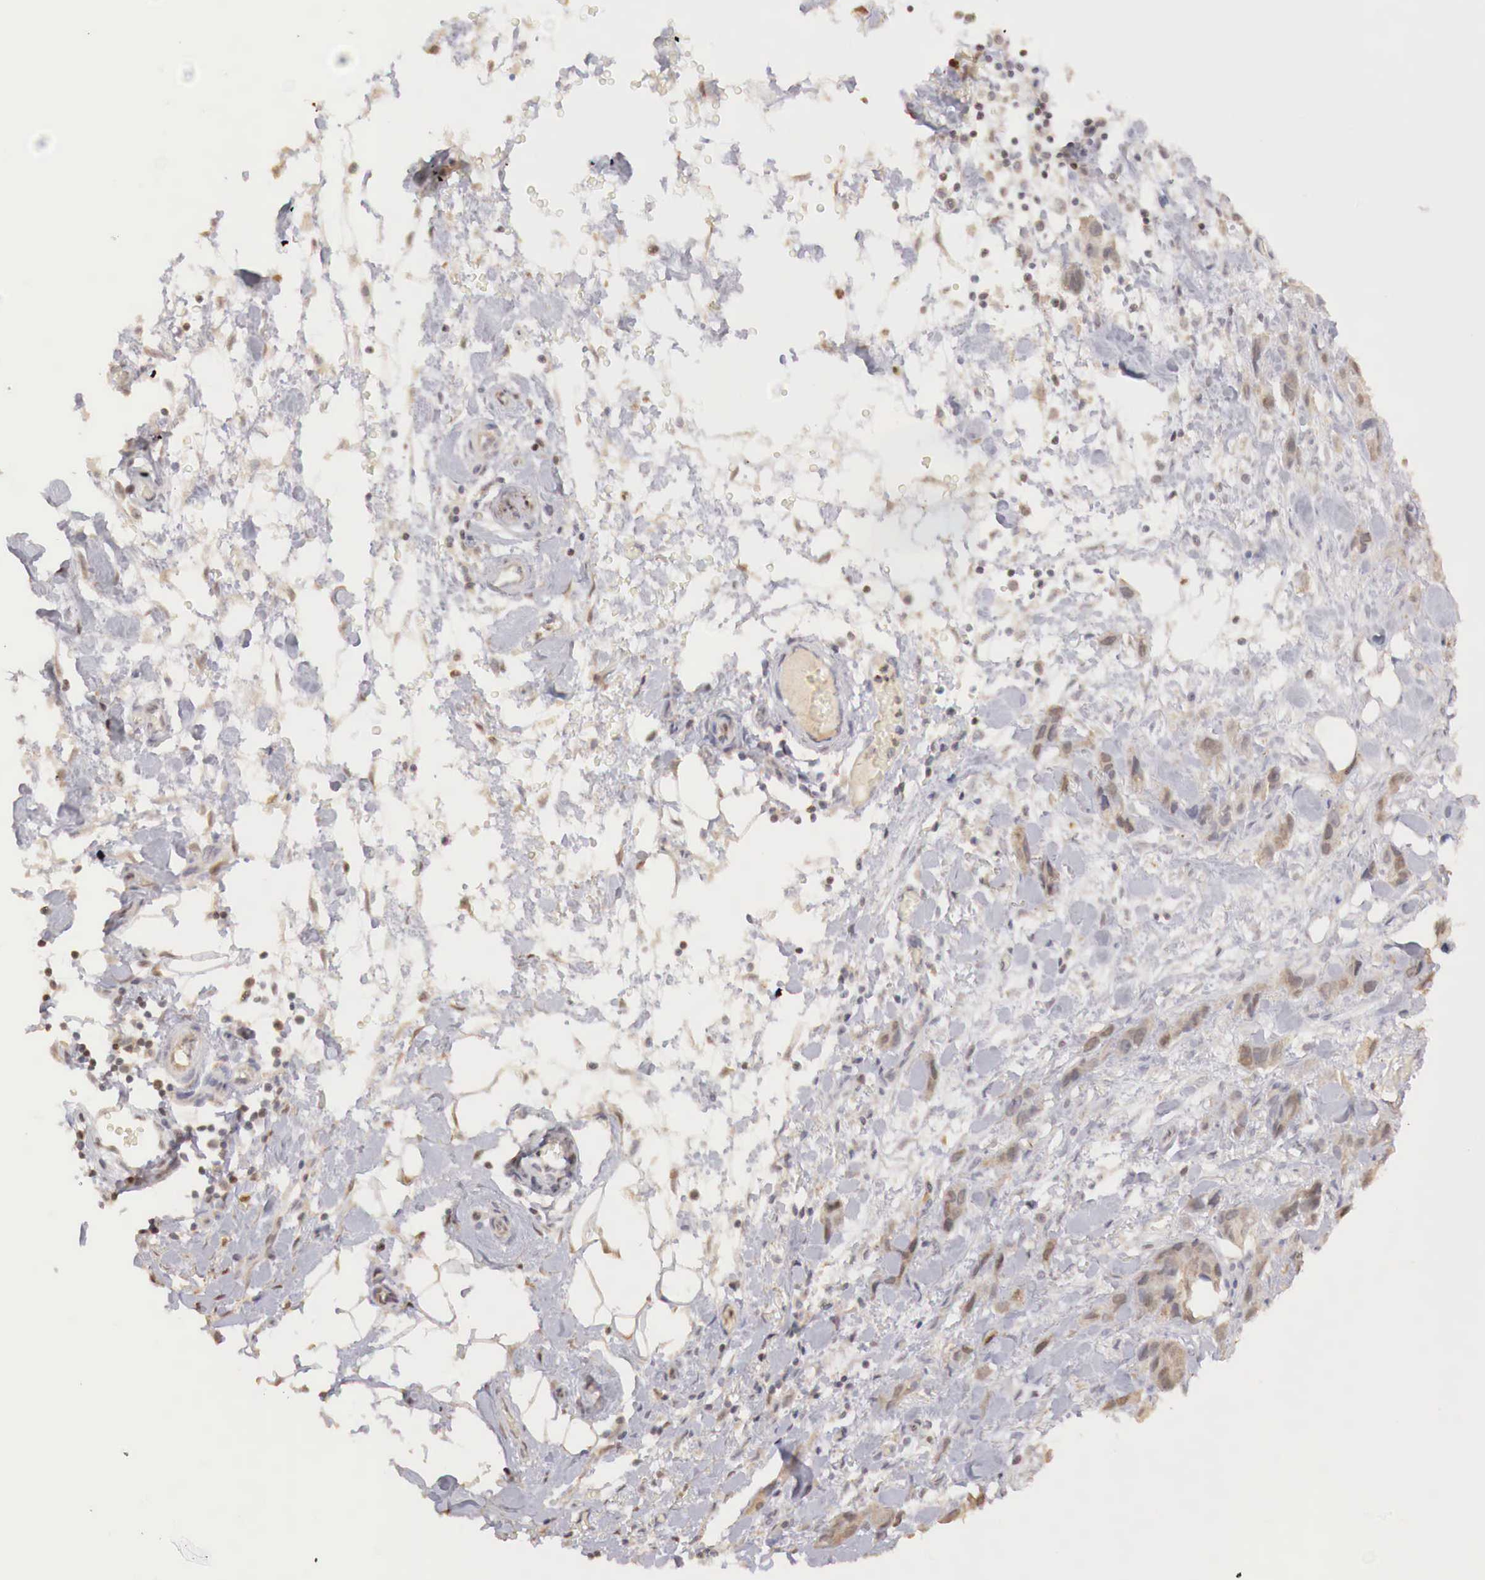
{"staining": {"intensity": "weak", "quantity": ">75%", "location": "cytoplasmic/membranous"}, "tissue": "stomach cancer", "cell_type": "Tumor cells", "image_type": "cancer", "snomed": [{"axis": "morphology", "description": "Adenocarcinoma, NOS"}, {"axis": "topography", "description": "Stomach, upper"}], "caption": "Immunohistochemical staining of human stomach adenocarcinoma reveals weak cytoplasmic/membranous protein expression in about >75% of tumor cells. The staining is performed using DAB (3,3'-diaminobenzidine) brown chromogen to label protein expression. The nuclei are counter-stained blue using hematoxylin.", "gene": "TBC1D9", "patient": {"sex": "male", "age": 47}}